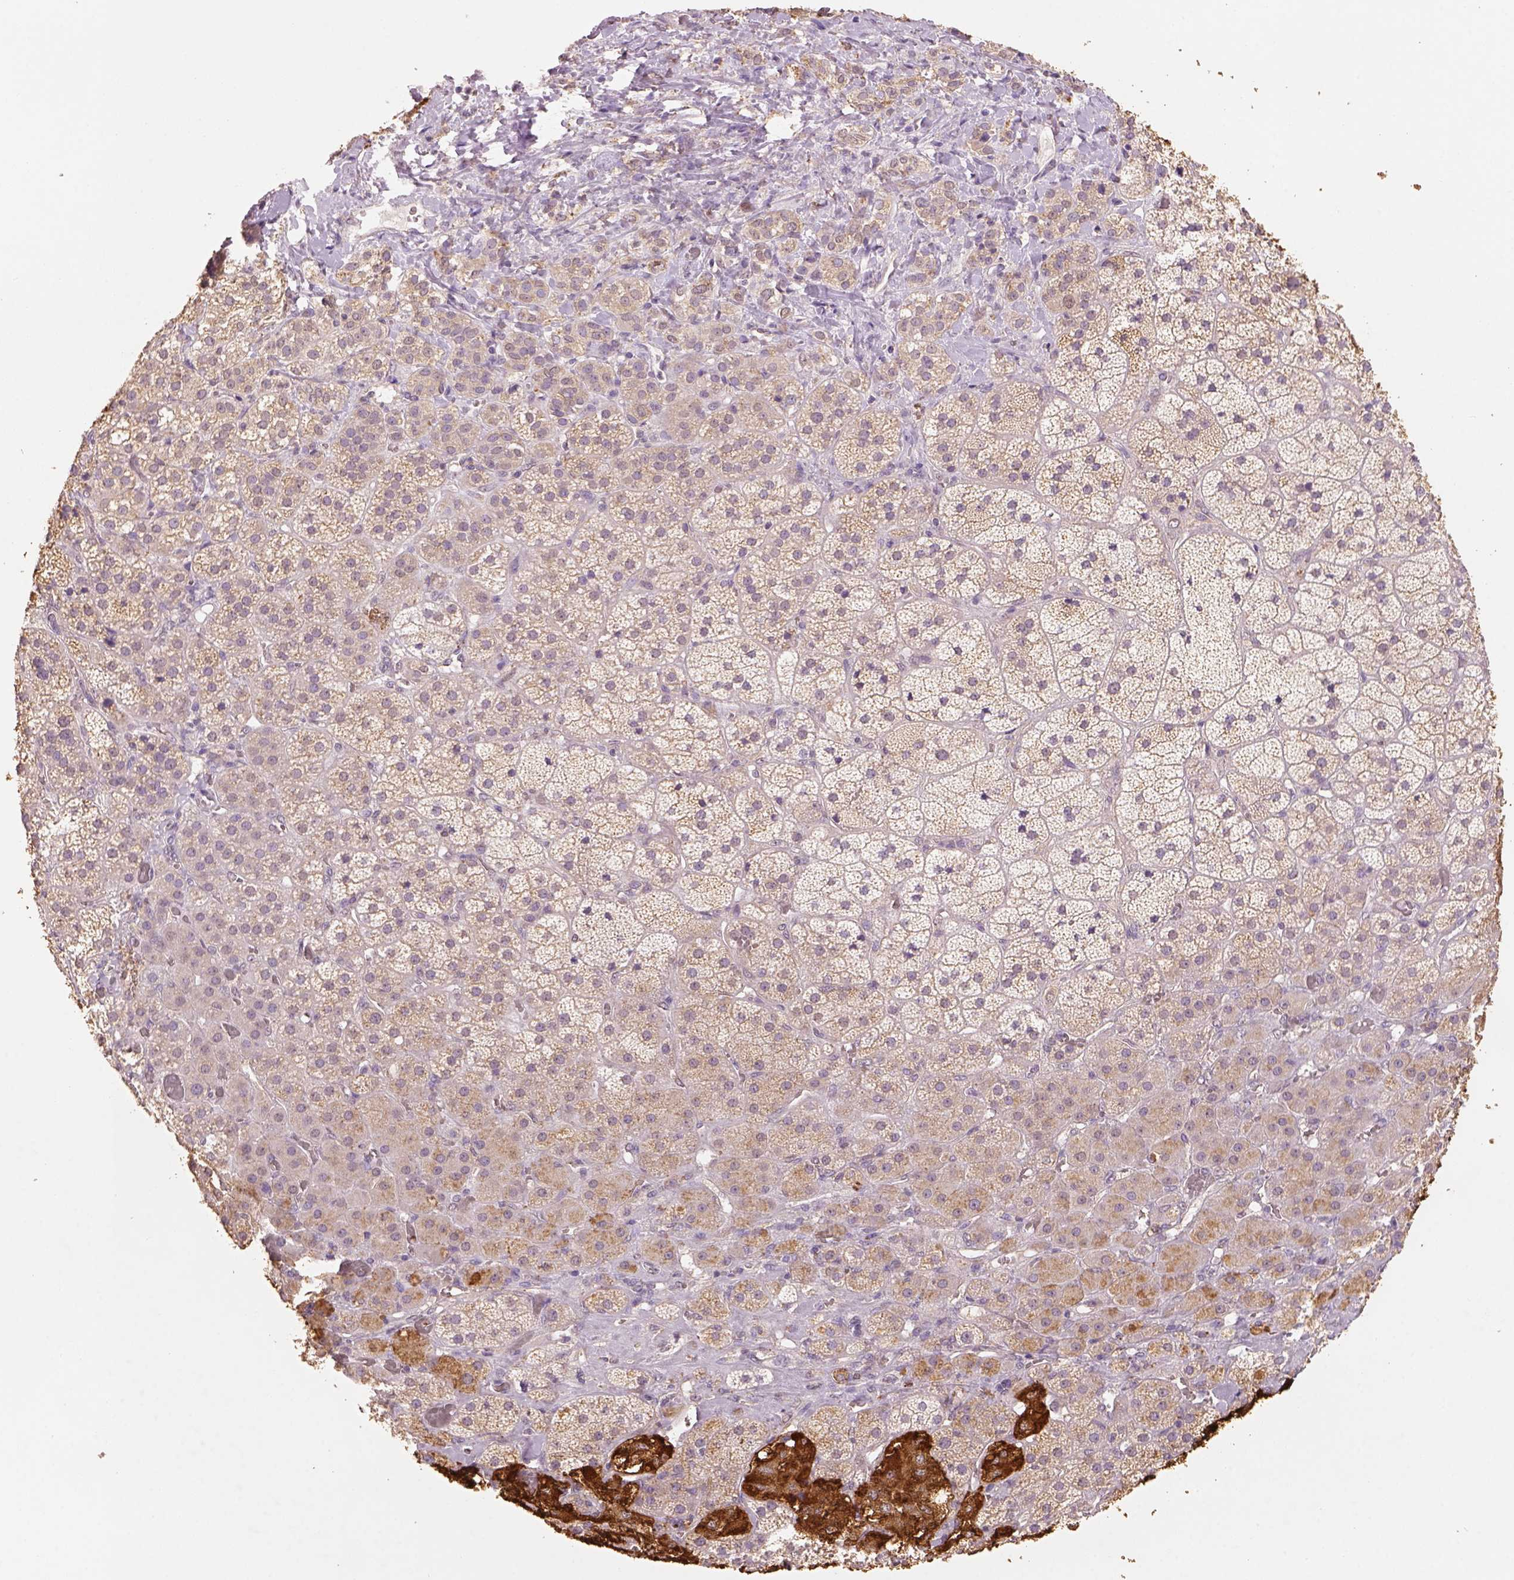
{"staining": {"intensity": "strong", "quantity": "<25%", "location": "cytoplasmic/membranous"}, "tissue": "adrenal gland", "cell_type": "Glandular cells", "image_type": "normal", "snomed": [{"axis": "morphology", "description": "Normal tissue, NOS"}, {"axis": "topography", "description": "Adrenal gland"}], "caption": "A high-resolution photomicrograph shows immunohistochemistry (IHC) staining of benign adrenal gland, which demonstrates strong cytoplasmic/membranous positivity in about <25% of glandular cells. (DAB IHC, brown staining for protein, blue staining for nuclei).", "gene": "AP2B1", "patient": {"sex": "male", "age": 57}}